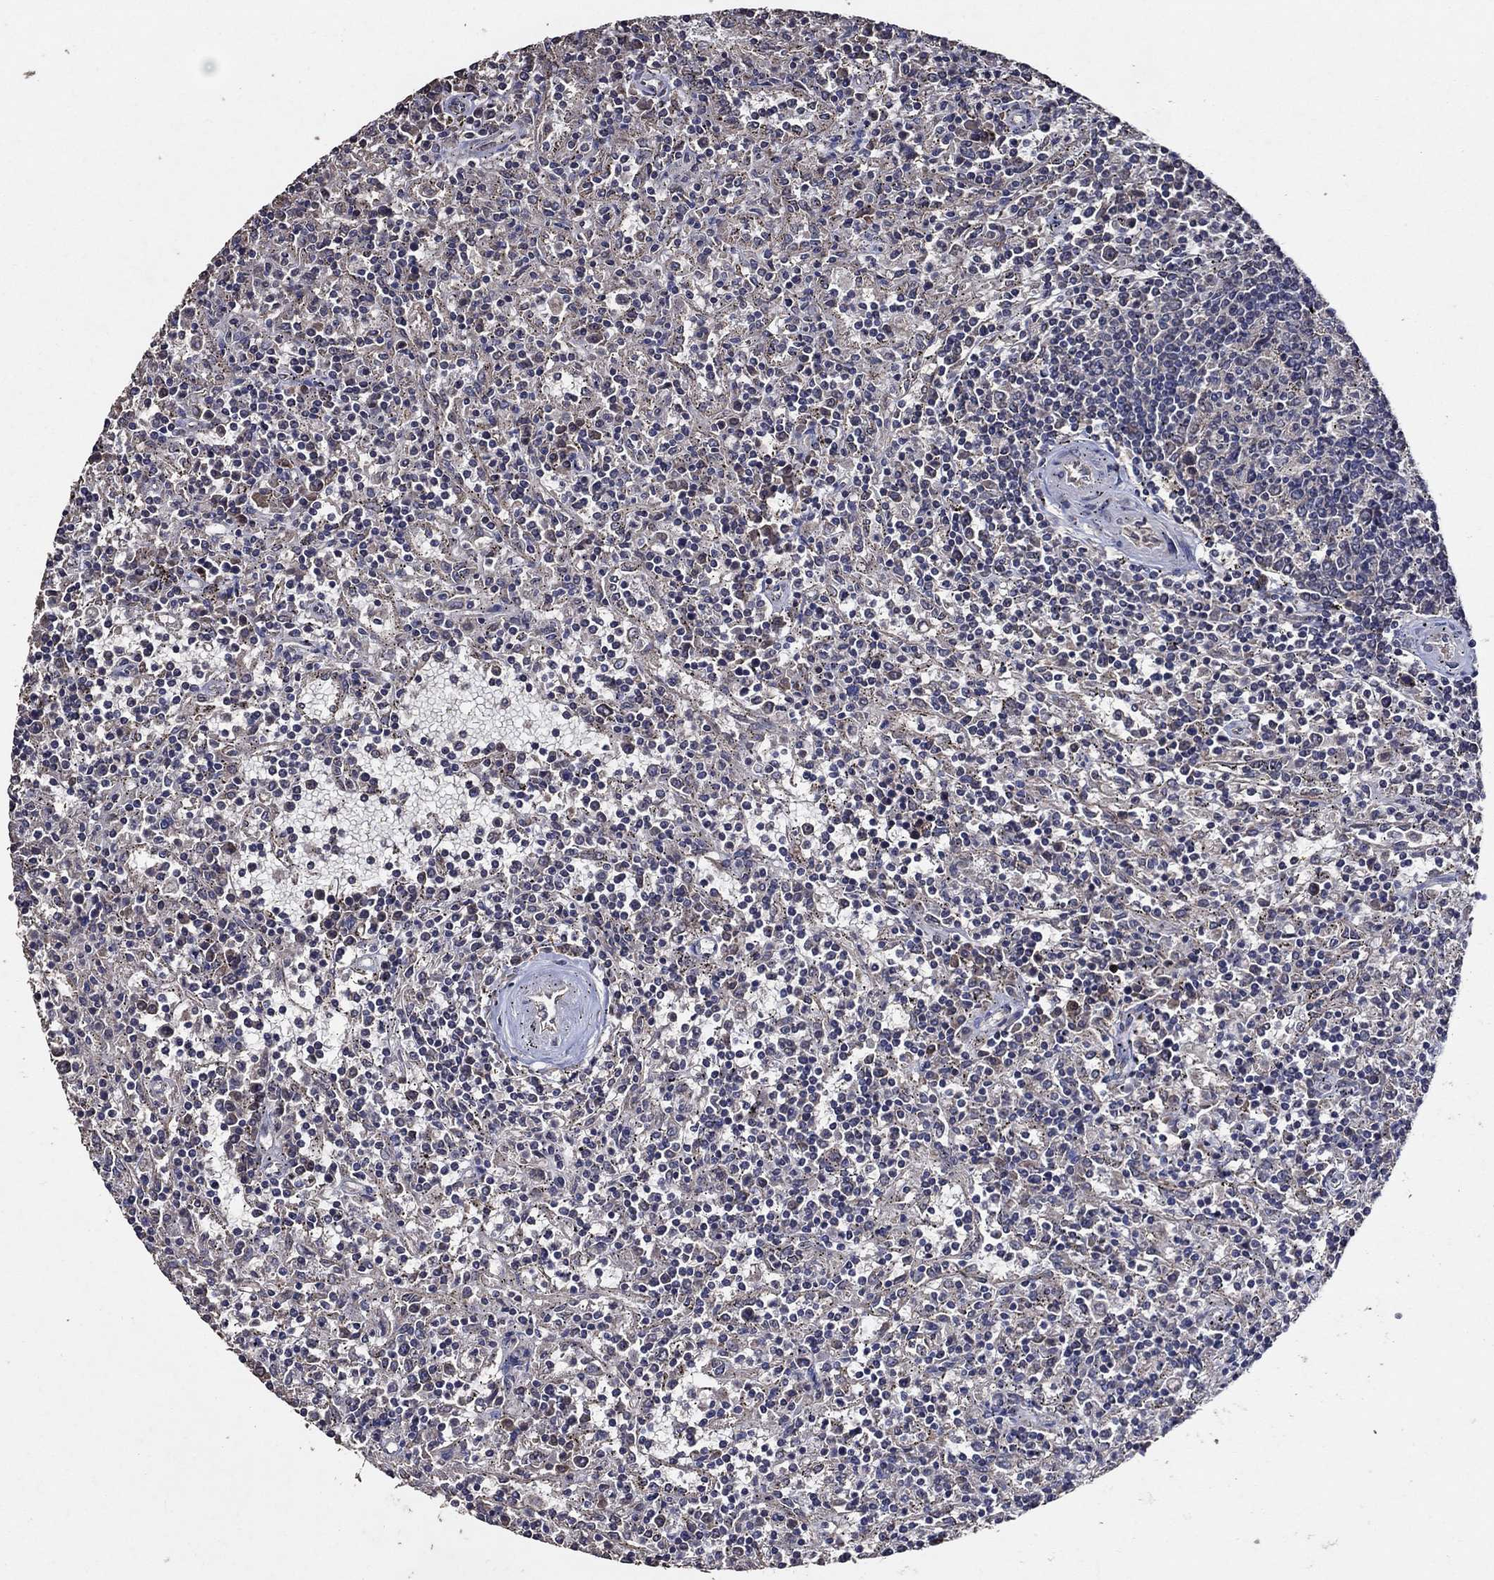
{"staining": {"intensity": "negative", "quantity": "none", "location": "none"}, "tissue": "lymphoma", "cell_type": "Tumor cells", "image_type": "cancer", "snomed": [{"axis": "morphology", "description": "Malignant lymphoma, non-Hodgkin's type, Low grade"}, {"axis": "topography", "description": "Spleen"}], "caption": "Tumor cells show no significant protein positivity in lymphoma. Brightfield microscopy of immunohistochemistry (IHC) stained with DAB (brown) and hematoxylin (blue), captured at high magnification.", "gene": "HAP1", "patient": {"sex": "male", "age": 62}}